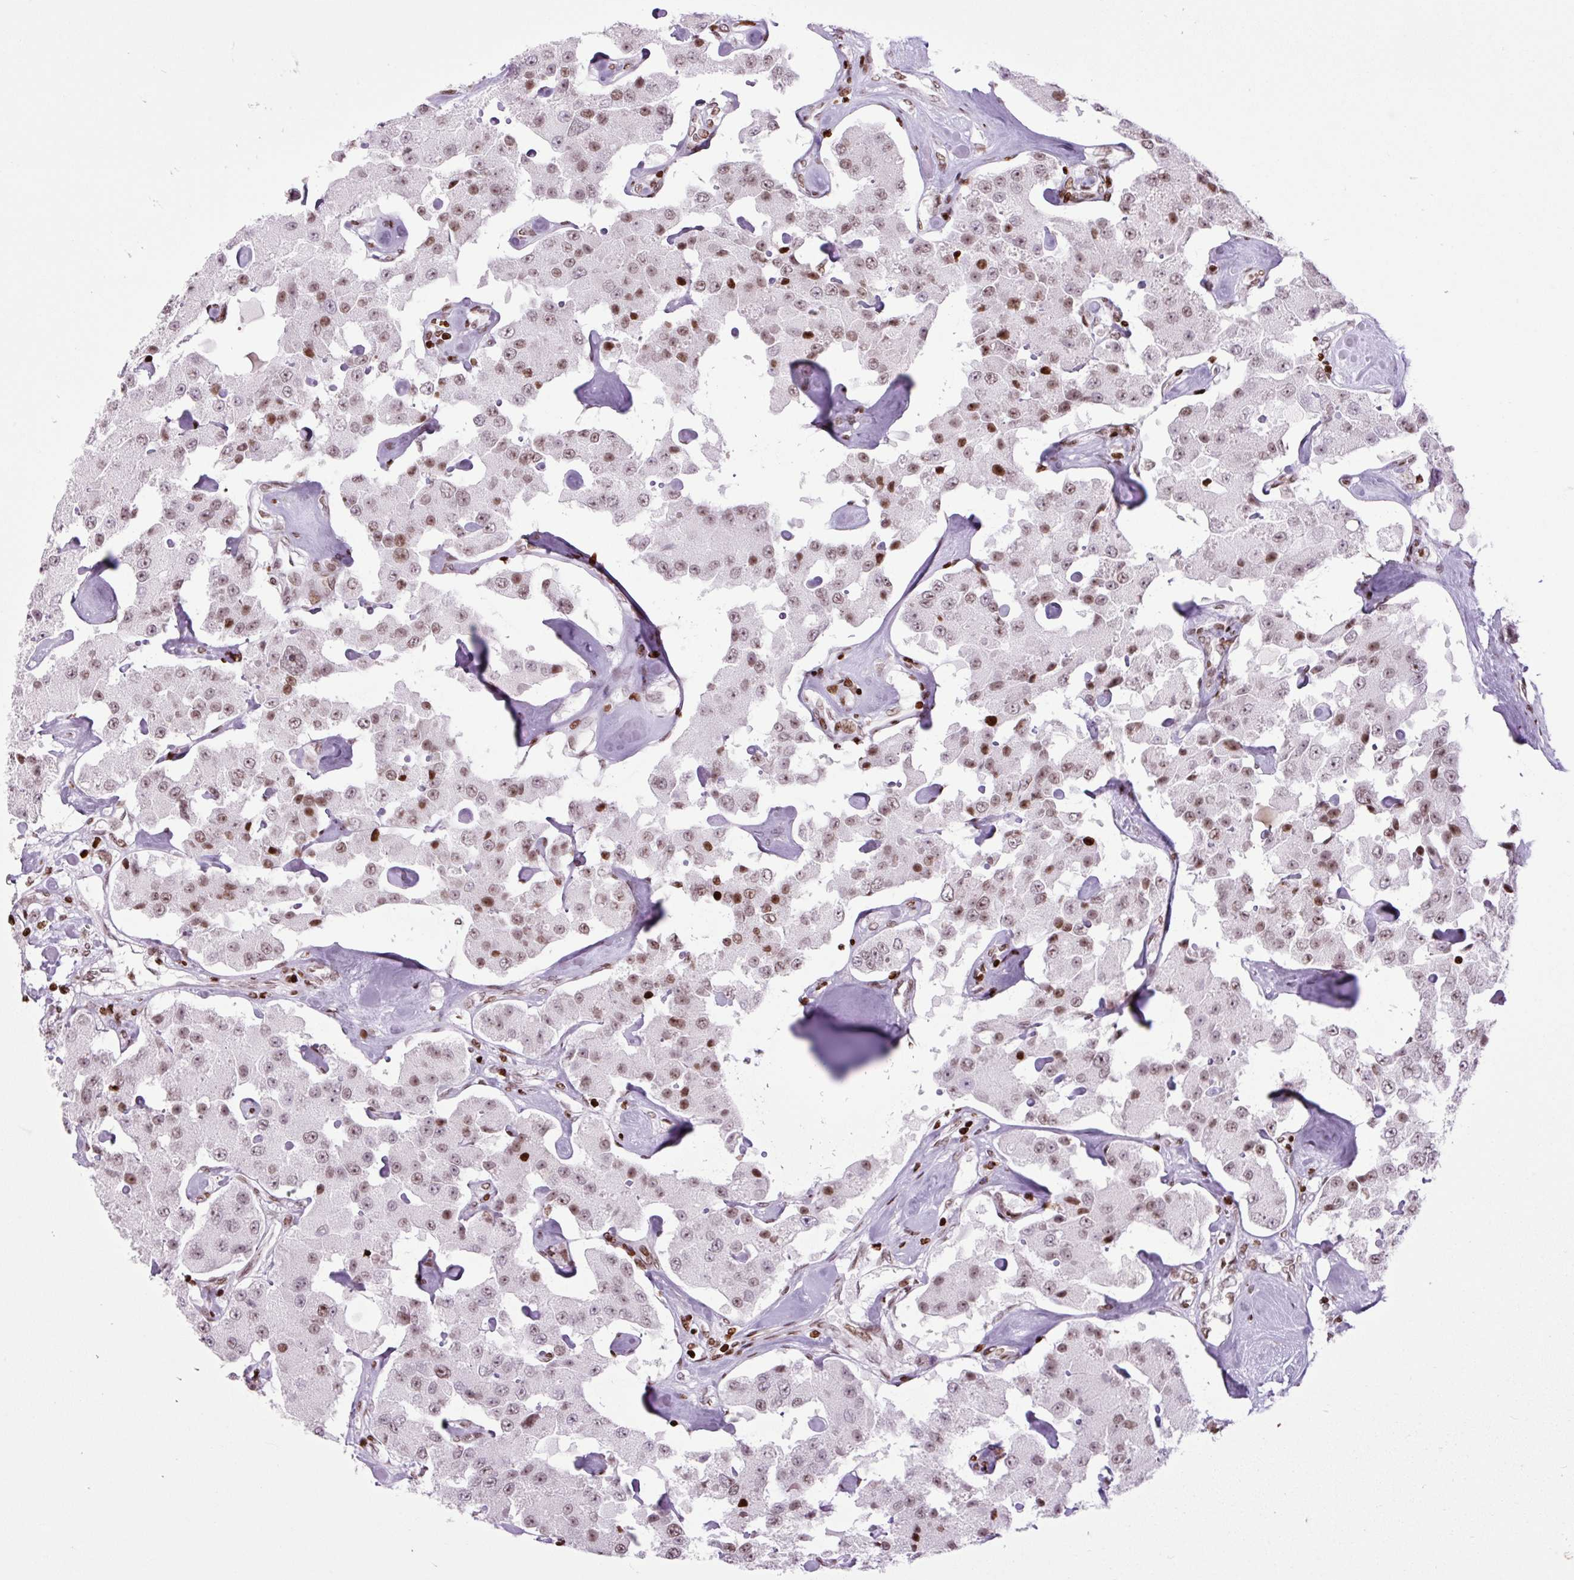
{"staining": {"intensity": "moderate", "quantity": ">75%", "location": "nuclear"}, "tissue": "carcinoid", "cell_type": "Tumor cells", "image_type": "cancer", "snomed": [{"axis": "morphology", "description": "Carcinoid, malignant, NOS"}, {"axis": "topography", "description": "Pancreas"}], "caption": "Immunohistochemical staining of human carcinoid shows moderate nuclear protein positivity in about >75% of tumor cells.", "gene": "H1-3", "patient": {"sex": "male", "age": 41}}